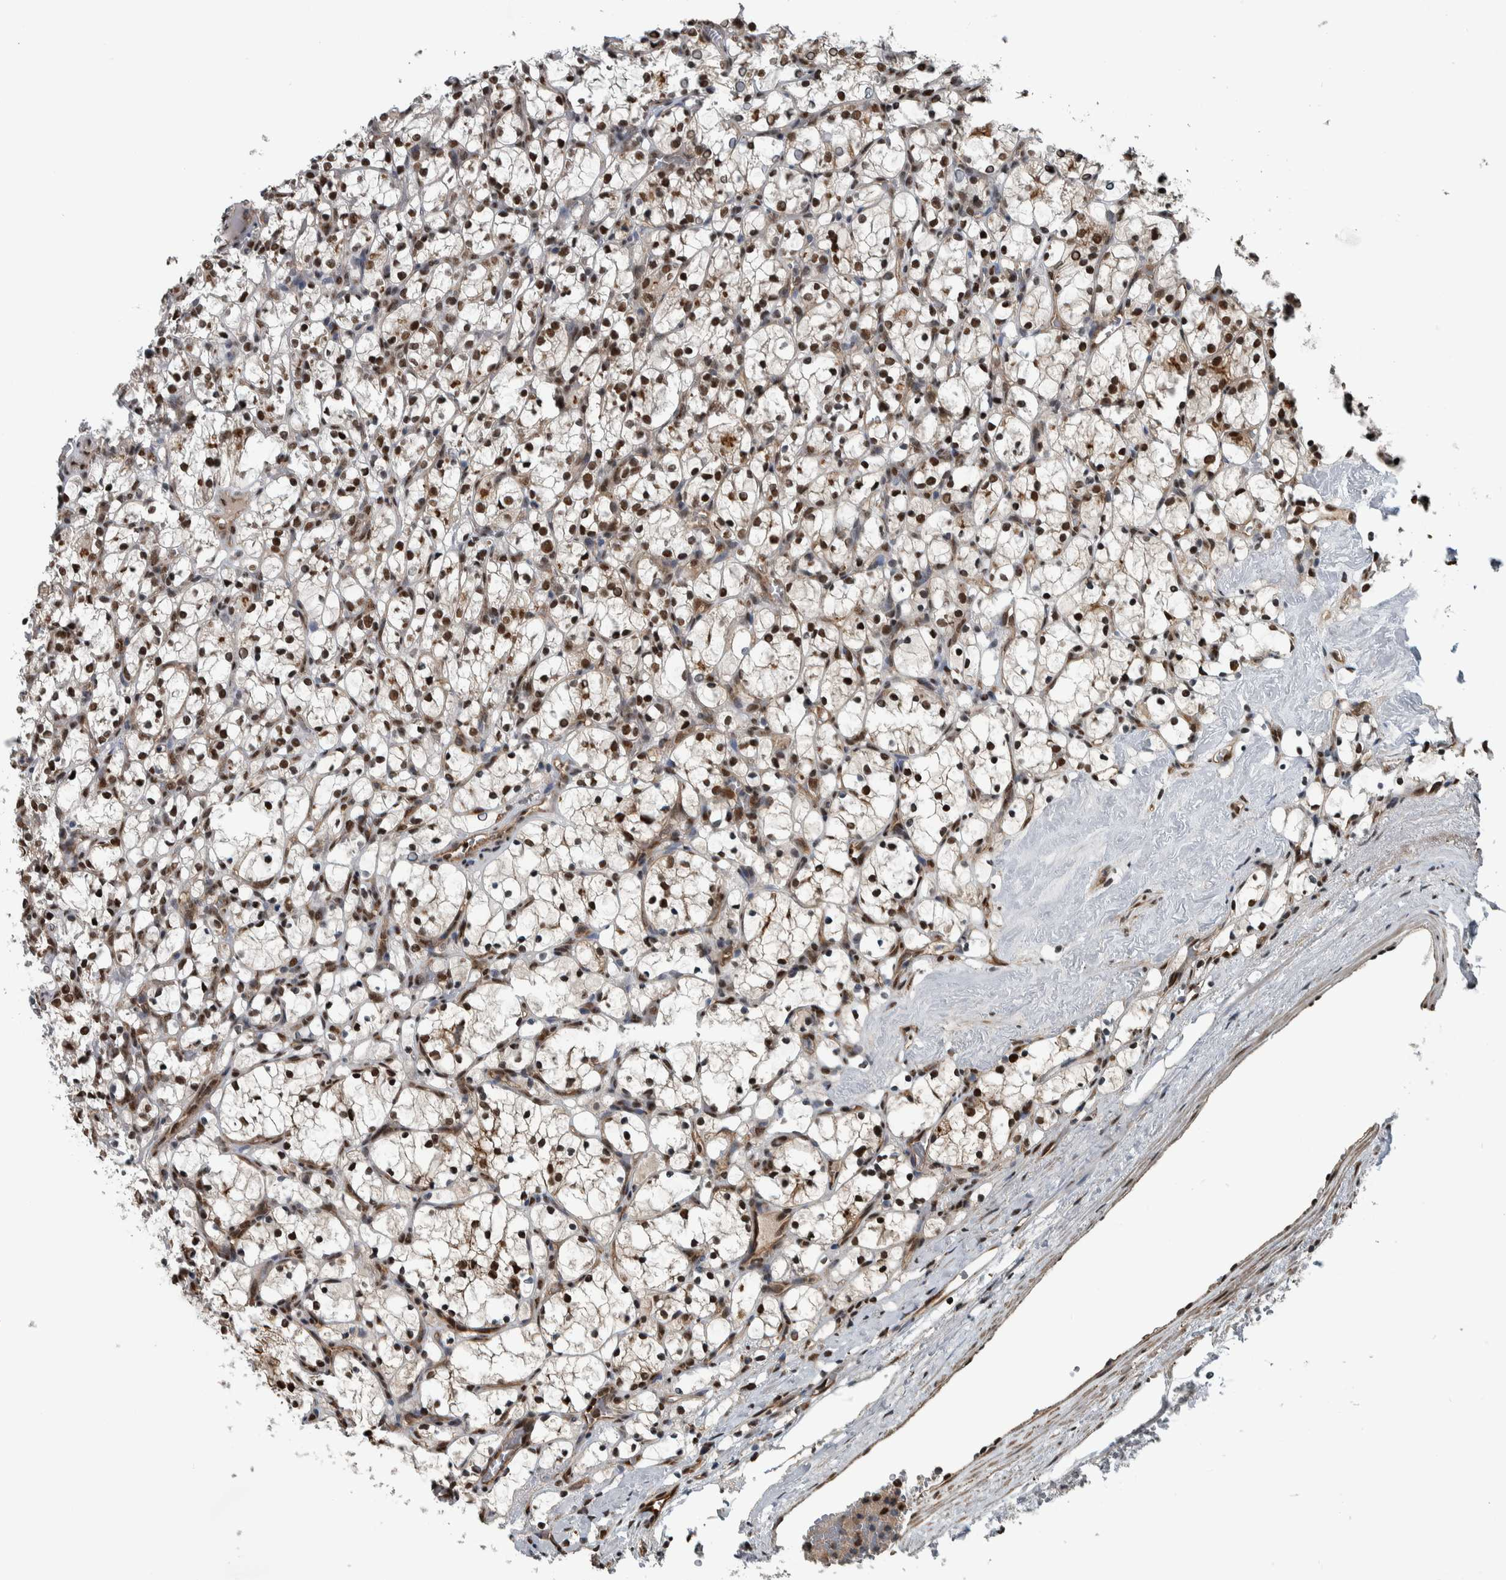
{"staining": {"intensity": "strong", "quantity": ">75%", "location": "nuclear"}, "tissue": "renal cancer", "cell_type": "Tumor cells", "image_type": "cancer", "snomed": [{"axis": "morphology", "description": "Adenocarcinoma, NOS"}, {"axis": "topography", "description": "Kidney"}], "caption": "IHC histopathology image of human renal cancer (adenocarcinoma) stained for a protein (brown), which displays high levels of strong nuclear staining in approximately >75% of tumor cells.", "gene": "FAM135B", "patient": {"sex": "female", "age": 69}}